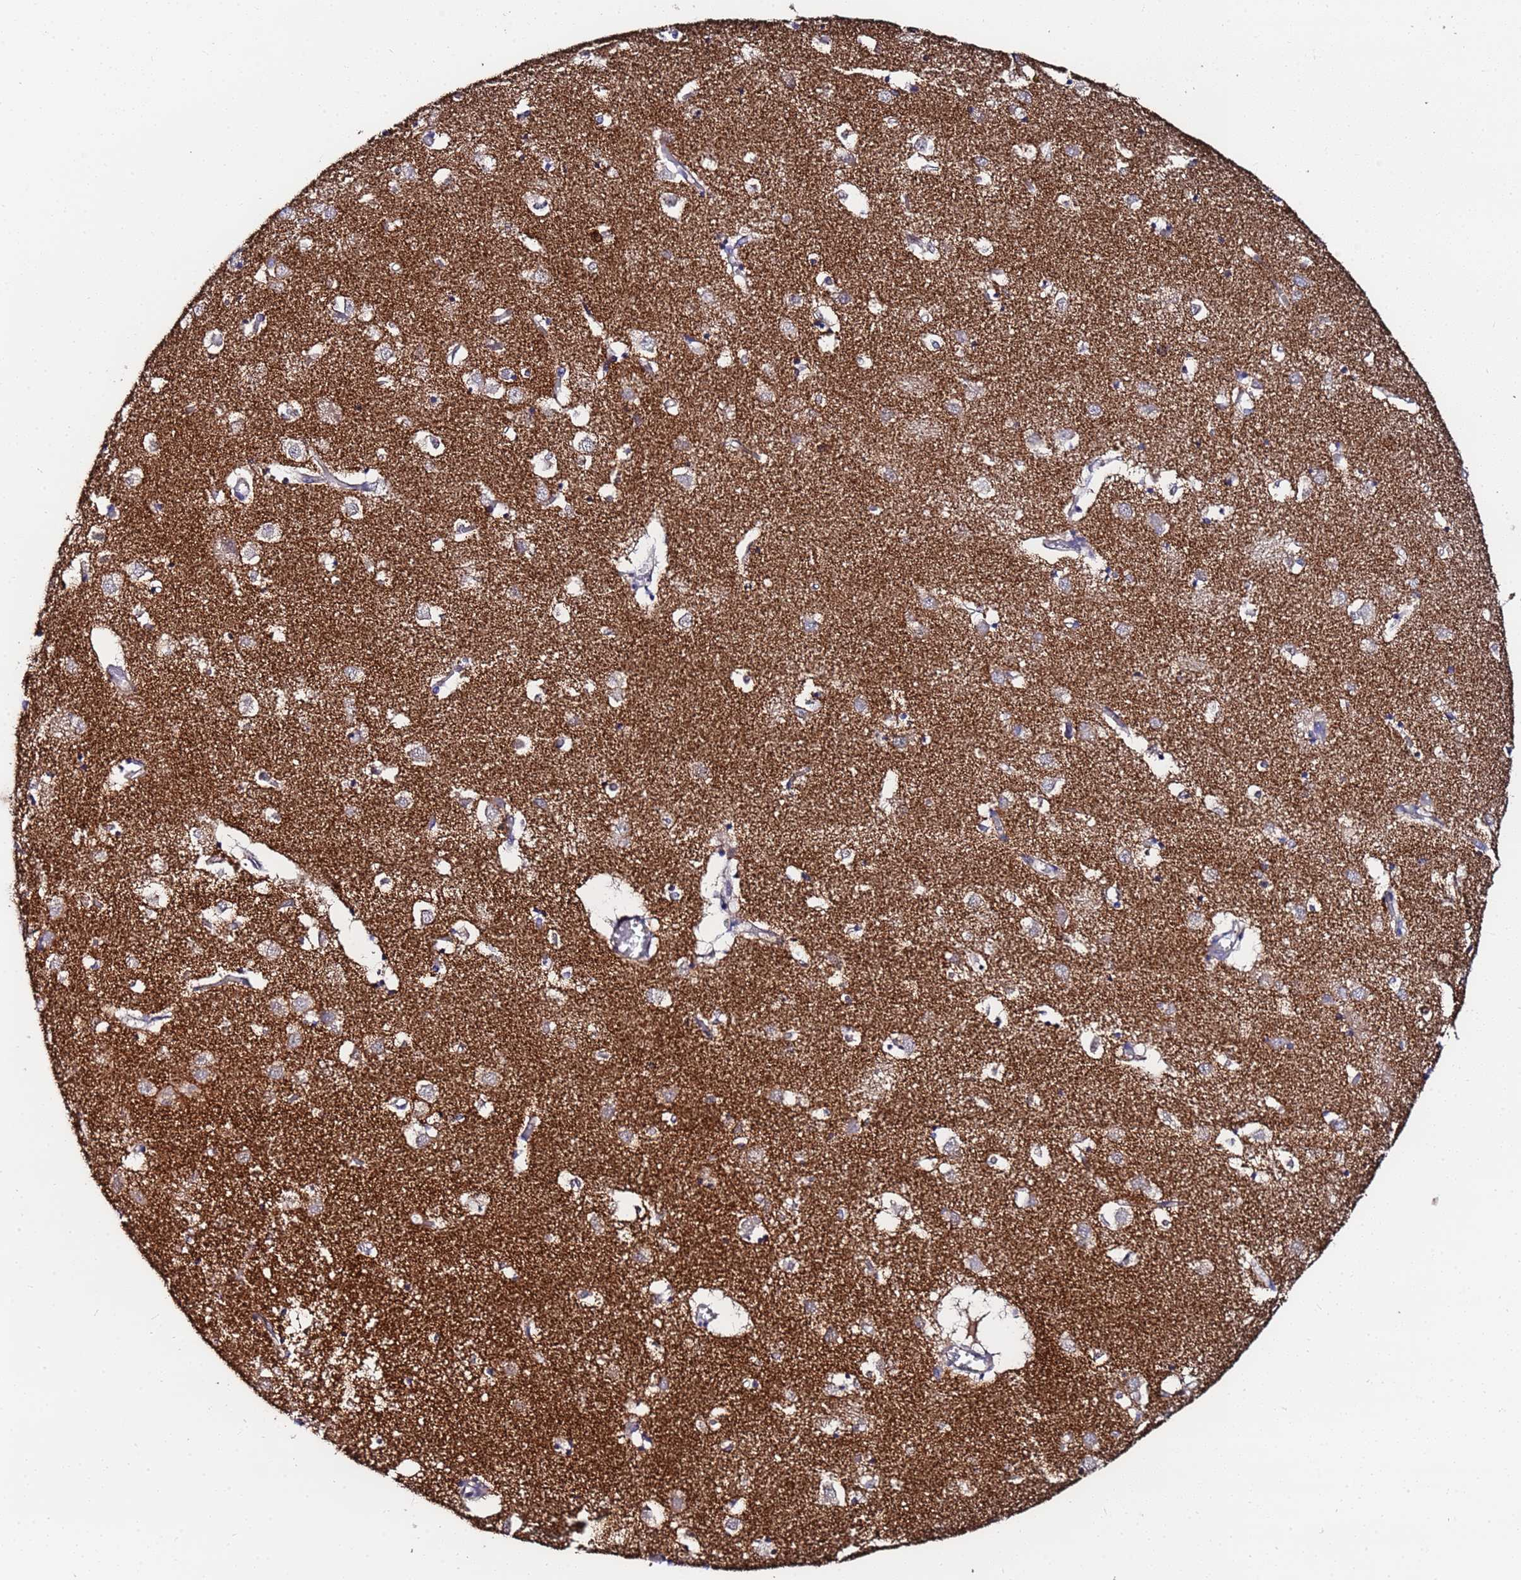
{"staining": {"intensity": "weak", "quantity": "<25%", "location": "cytoplasmic/membranous"}, "tissue": "caudate", "cell_type": "Glial cells", "image_type": "normal", "snomed": [{"axis": "morphology", "description": "Normal tissue, NOS"}, {"axis": "topography", "description": "Lateral ventricle wall"}], "caption": "The IHC histopathology image has no significant staining in glial cells of caudate.", "gene": "TCP10L", "patient": {"sex": "male", "age": 70}}